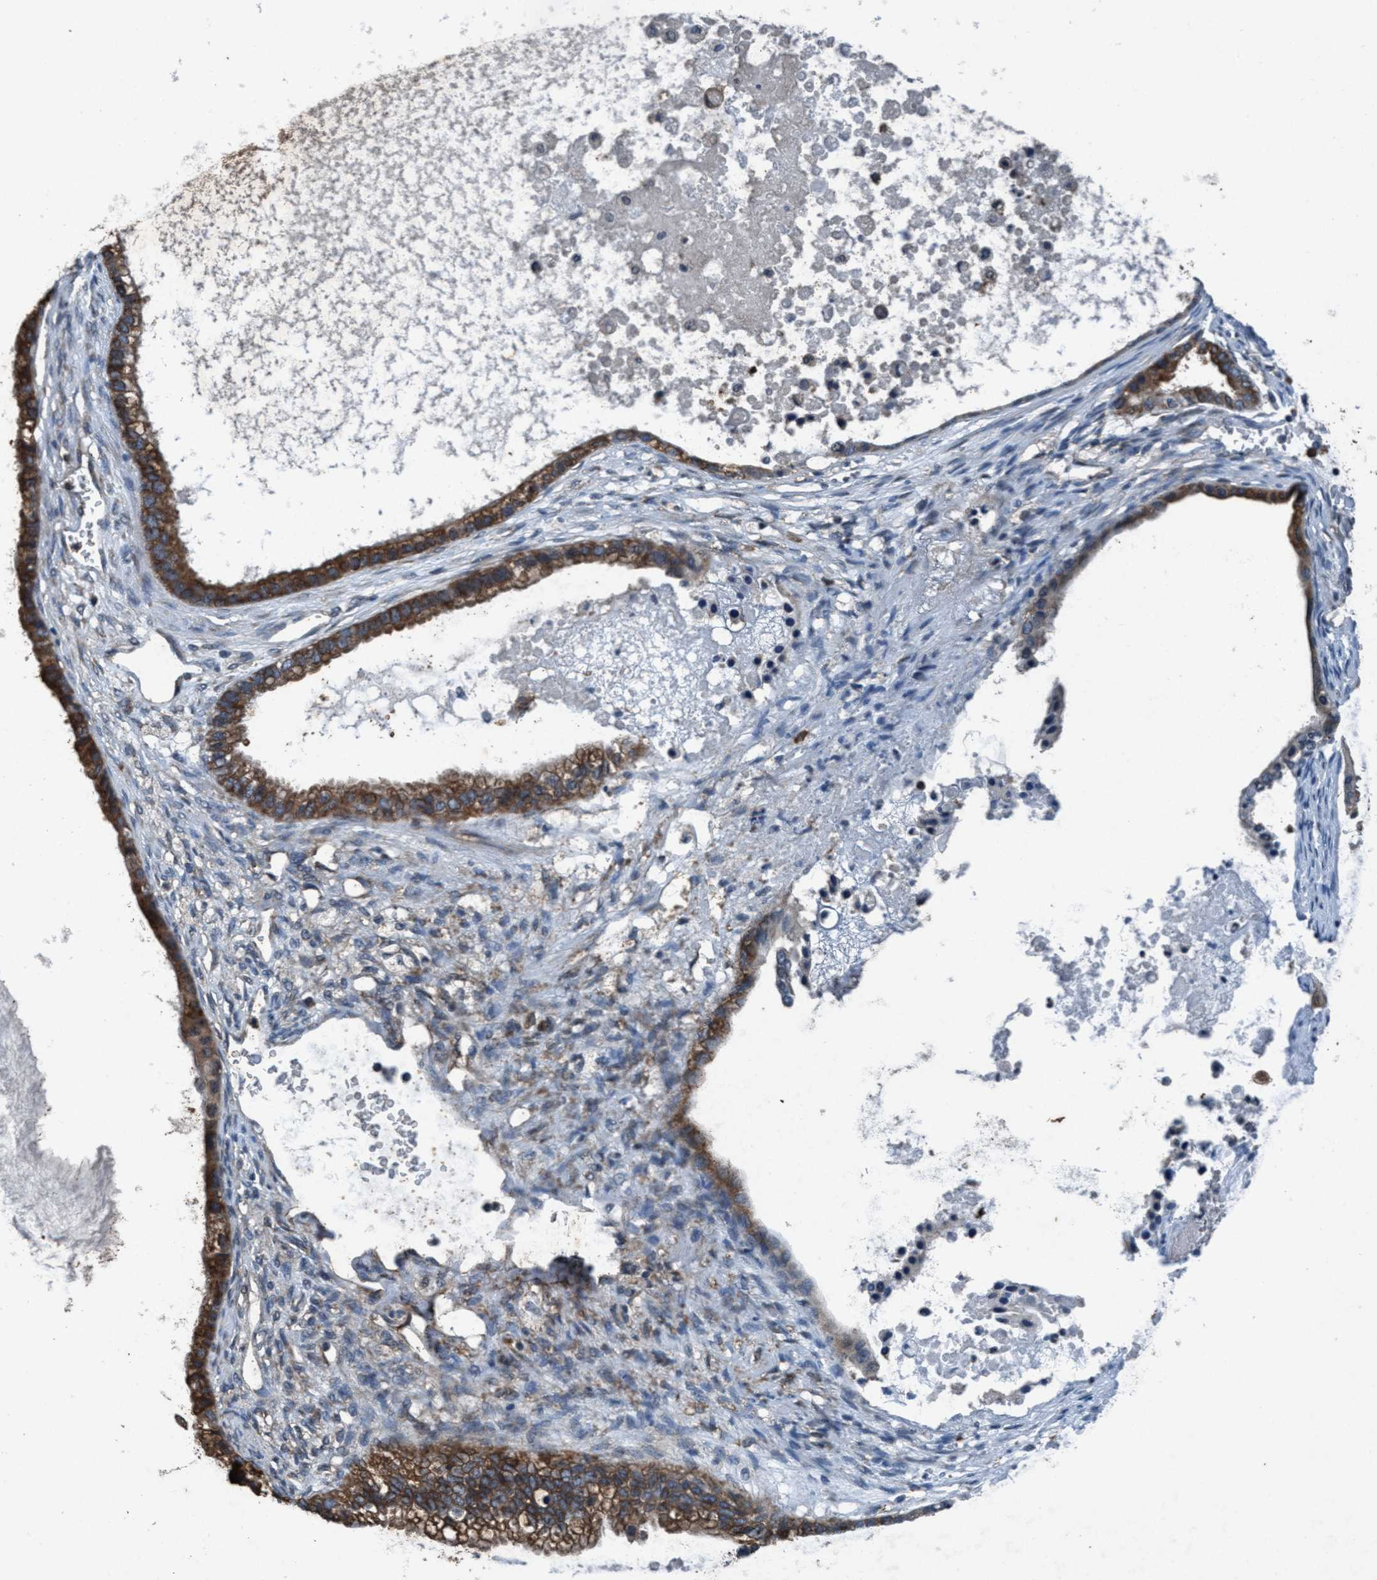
{"staining": {"intensity": "moderate", "quantity": ">75%", "location": "cytoplasmic/membranous"}, "tissue": "ovarian cancer", "cell_type": "Tumor cells", "image_type": "cancer", "snomed": [{"axis": "morphology", "description": "Cystadenocarcinoma, mucinous, NOS"}, {"axis": "topography", "description": "Ovary"}], "caption": "This histopathology image reveals ovarian cancer (mucinous cystadenocarcinoma) stained with immunohistochemistry to label a protein in brown. The cytoplasmic/membranous of tumor cells show moderate positivity for the protein. Nuclei are counter-stained blue.", "gene": "AKT1S1", "patient": {"sex": "female", "age": 80}}